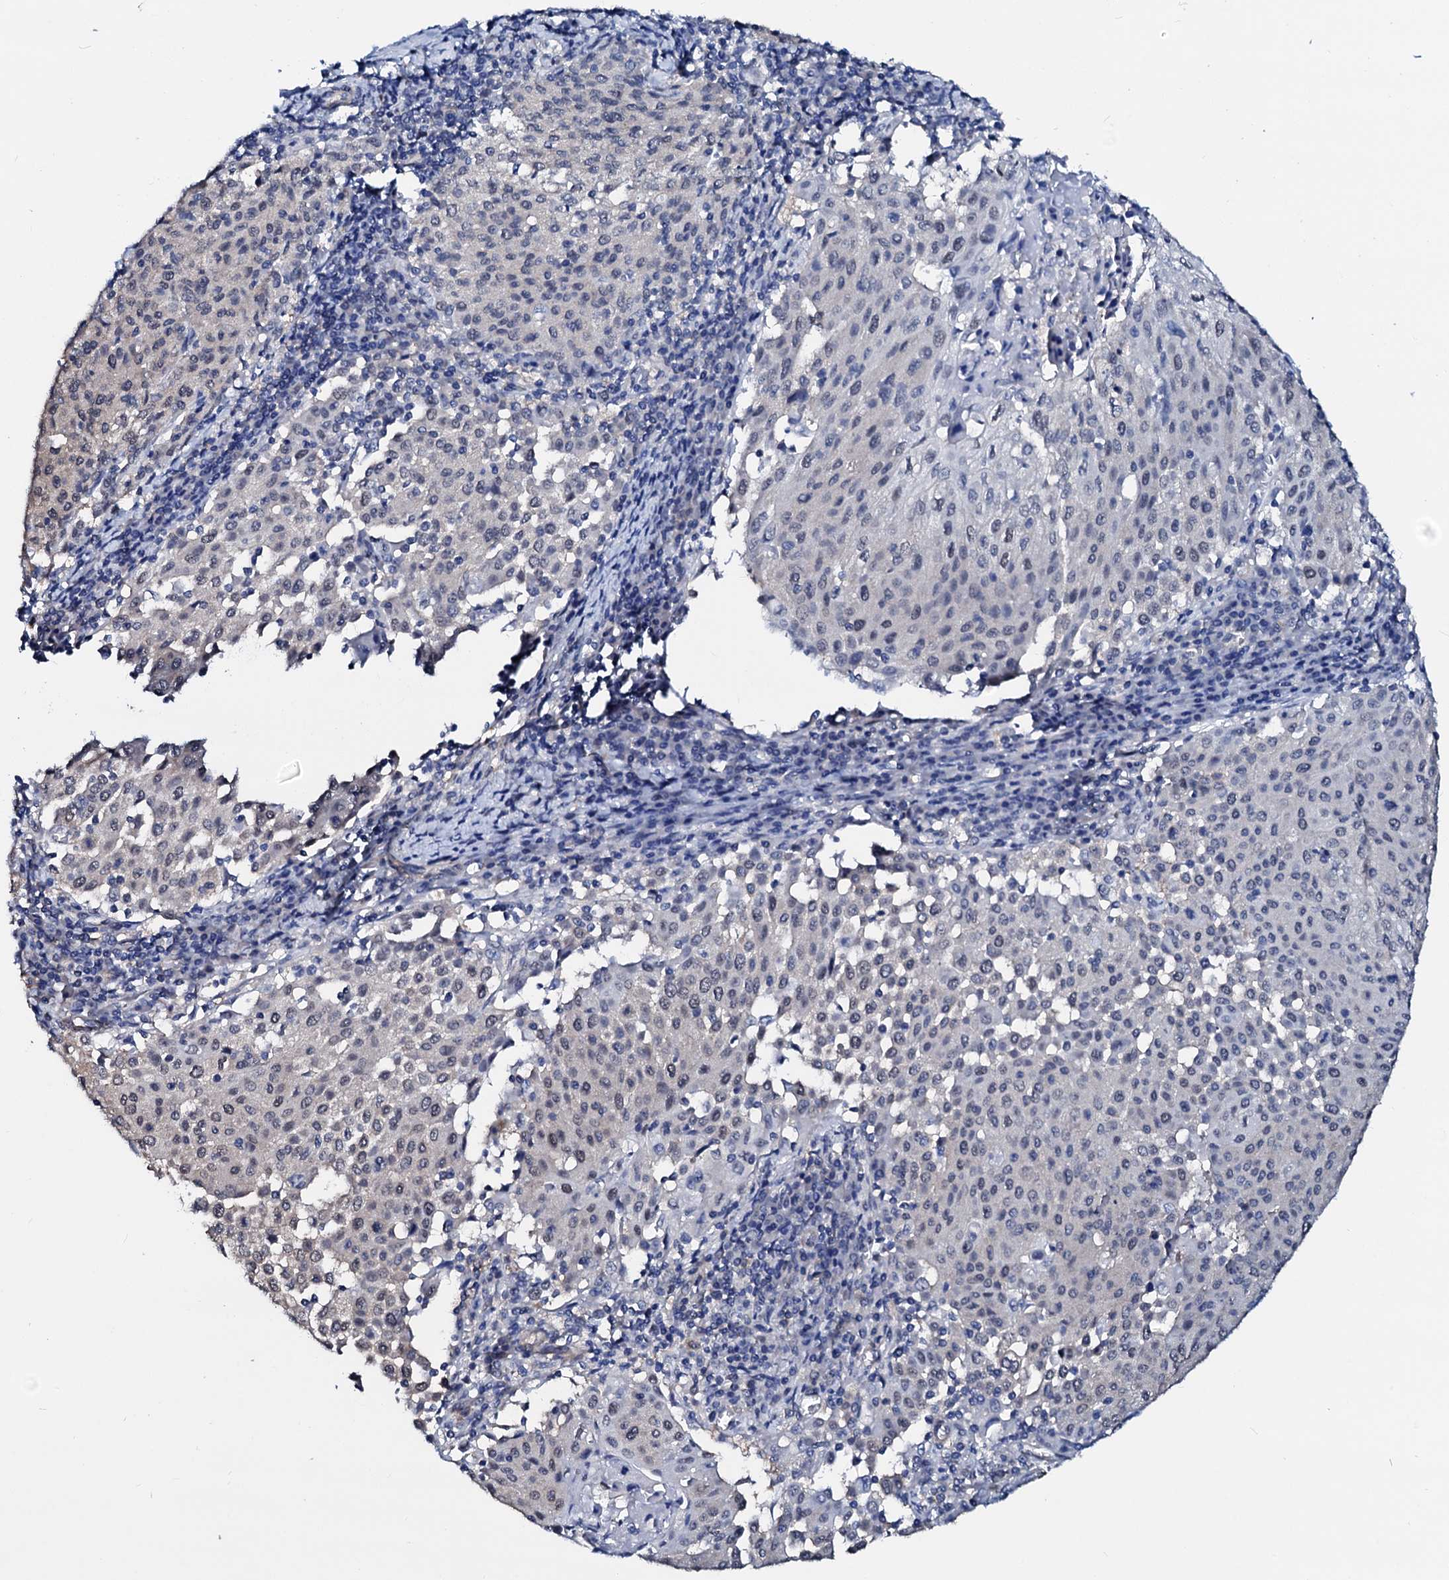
{"staining": {"intensity": "negative", "quantity": "none", "location": "none"}, "tissue": "cervical cancer", "cell_type": "Tumor cells", "image_type": "cancer", "snomed": [{"axis": "morphology", "description": "Squamous cell carcinoma, NOS"}, {"axis": "topography", "description": "Cervix"}], "caption": "Histopathology image shows no significant protein positivity in tumor cells of cervical cancer (squamous cell carcinoma).", "gene": "CSN2", "patient": {"sex": "female", "age": 46}}